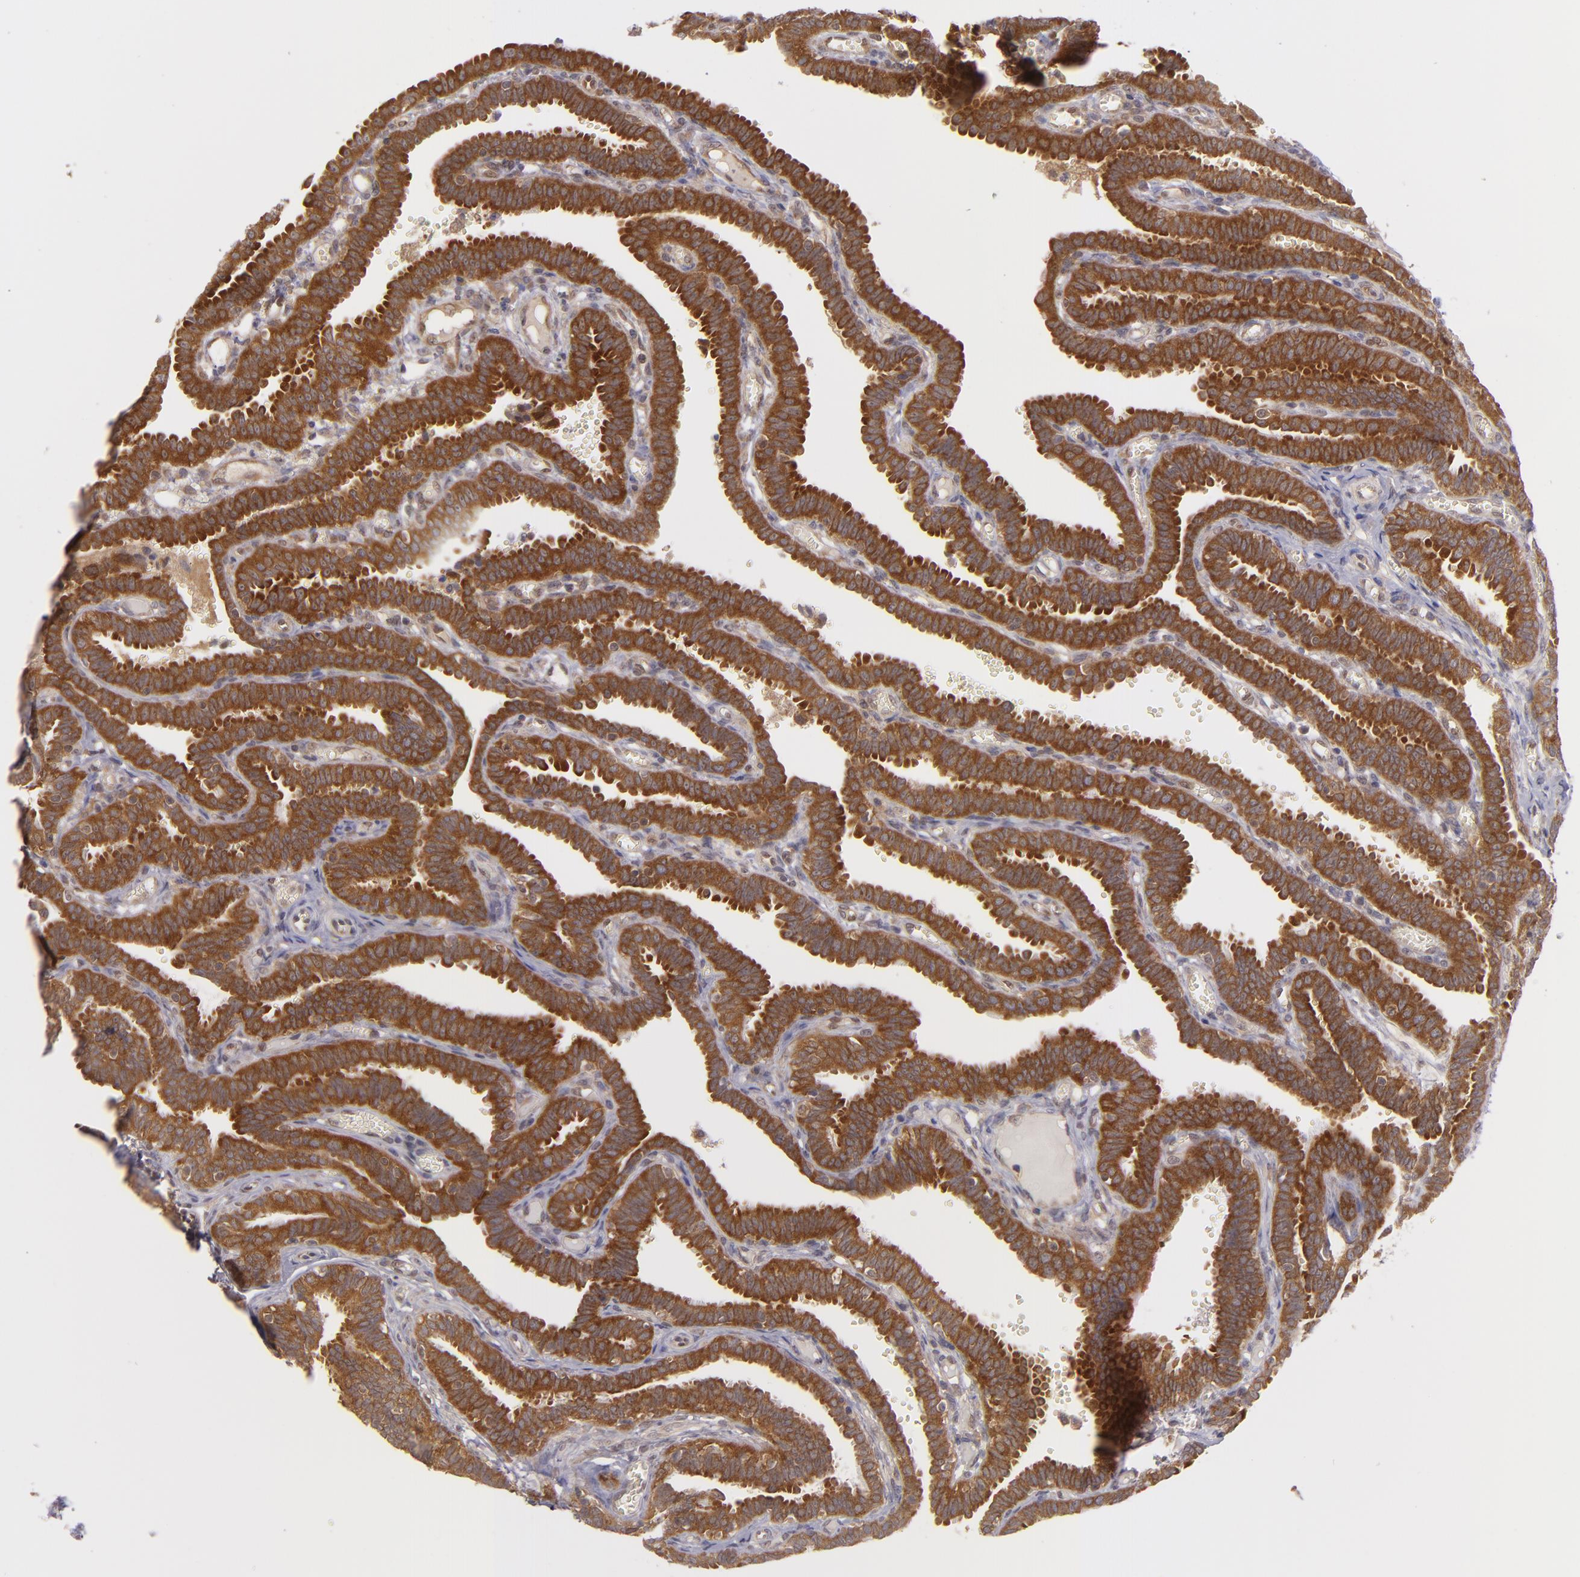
{"staining": {"intensity": "strong", "quantity": ">75%", "location": "cytoplasmic/membranous"}, "tissue": "fallopian tube", "cell_type": "Glandular cells", "image_type": "normal", "snomed": [{"axis": "morphology", "description": "Normal tissue, NOS"}, {"axis": "topography", "description": "Fallopian tube"}], "caption": "Approximately >75% of glandular cells in unremarkable human fallopian tube demonstrate strong cytoplasmic/membranous protein positivity as visualized by brown immunohistochemical staining.", "gene": "PTPN13", "patient": {"sex": "female", "age": 29}}